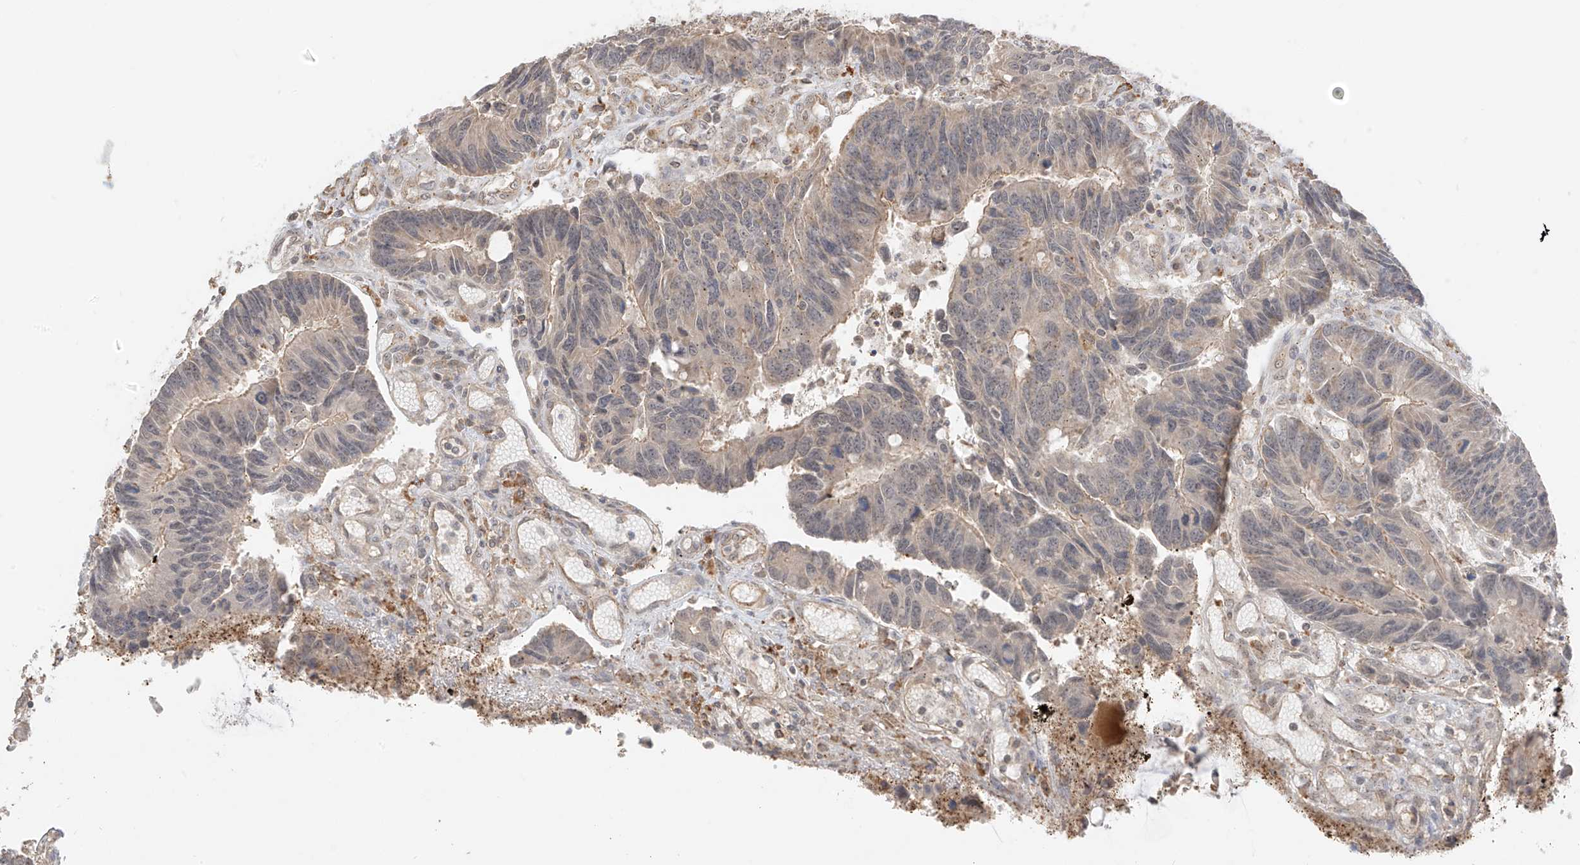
{"staining": {"intensity": "weak", "quantity": "<25%", "location": "cytoplasmic/membranous"}, "tissue": "colorectal cancer", "cell_type": "Tumor cells", "image_type": "cancer", "snomed": [{"axis": "morphology", "description": "Adenocarcinoma, NOS"}, {"axis": "topography", "description": "Rectum"}], "caption": "High power microscopy histopathology image of an immunohistochemistry (IHC) micrograph of colorectal cancer, revealing no significant staining in tumor cells. The staining was performed using DAB (3,3'-diaminobenzidine) to visualize the protein expression in brown, while the nuclei were stained in blue with hematoxylin (Magnification: 20x).", "gene": "N4BP3", "patient": {"sex": "male", "age": 84}}